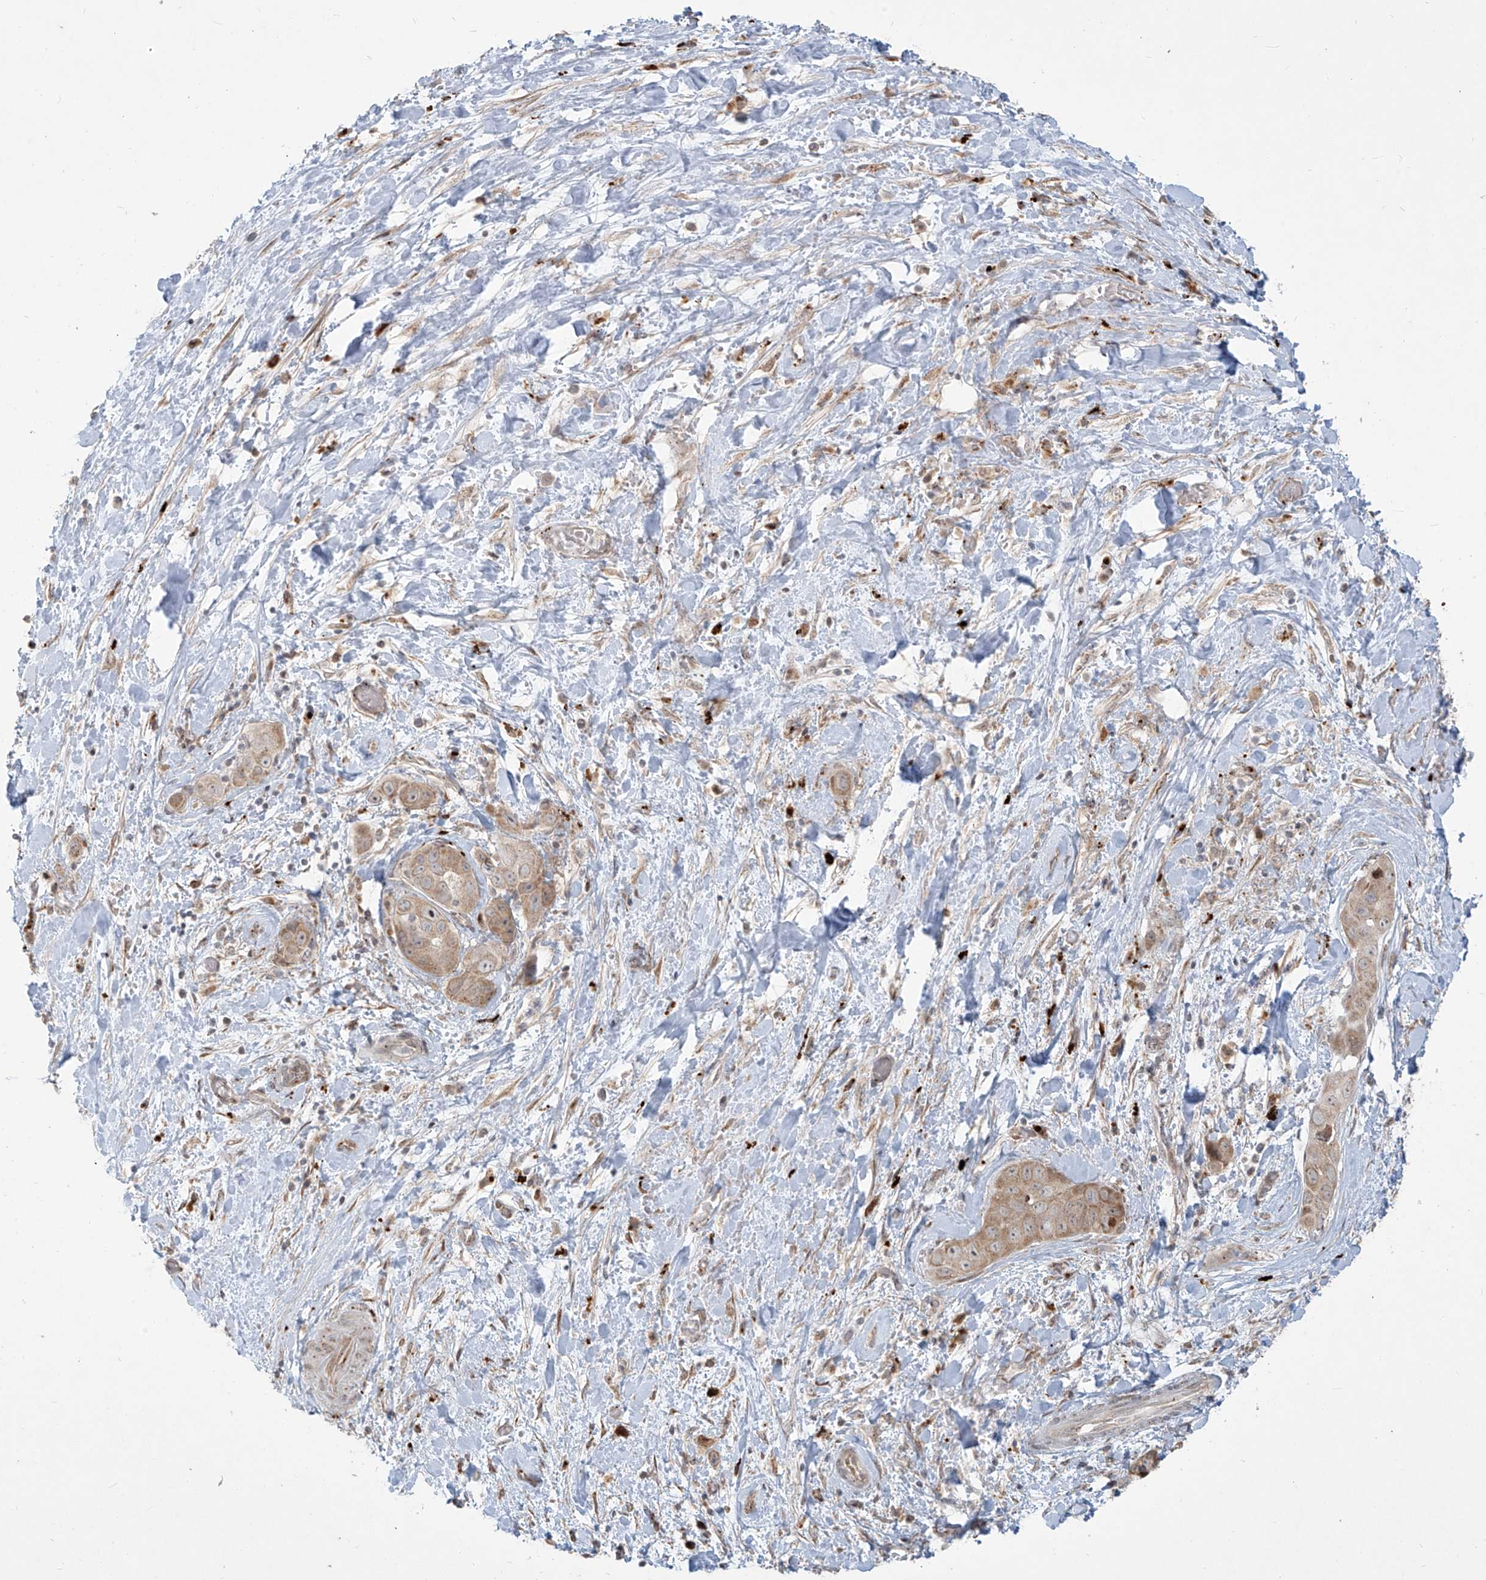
{"staining": {"intensity": "weak", "quantity": ">75%", "location": "cytoplasmic/membranous"}, "tissue": "liver cancer", "cell_type": "Tumor cells", "image_type": "cancer", "snomed": [{"axis": "morphology", "description": "Cholangiocarcinoma"}, {"axis": "topography", "description": "Liver"}], "caption": "Brown immunohistochemical staining in human liver cancer shows weak cytoplasmic/membranous positivity in approximately >75% of tumor cells. (brown staining indicates protein expression, while blue staining denotes nuclei).", "gene": "PLEKHM3", "patient": {"sex": "female", "age": 52}}